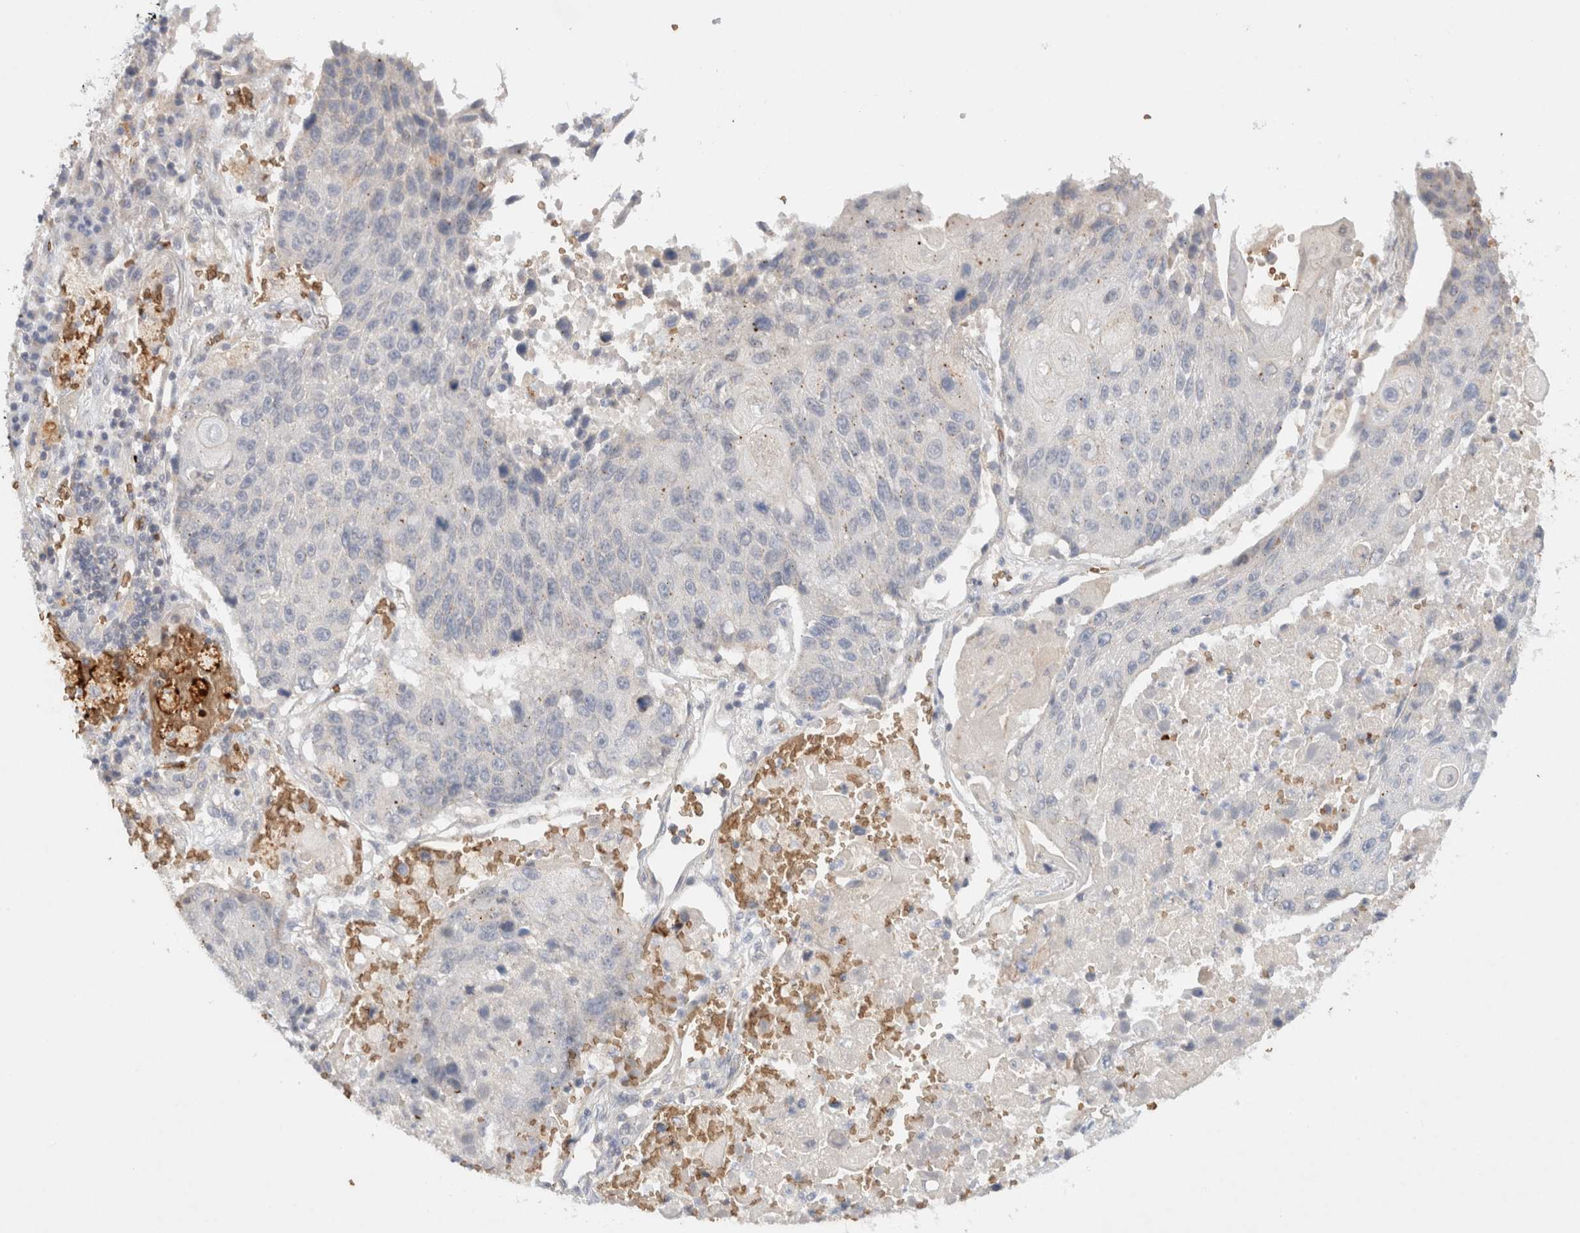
{"staining": {"intensity": "negative", "quantity": "none", "location": "none"}, "tissue": "lung cancer", "cell_type": "Tumor cells", "image_type": "cancer", "snomed": [{"axis": "morphology", "description": "Squamous cell carcinoma, NOS"}, {"axis": "topography", "description": "Lung"}], "caption": "An image of lung squamous cell carcinoma stained for a protein shows no brown staining in tumor cells.", "gene": "MST1", "patient": {"sex": "male", "age": 61}}